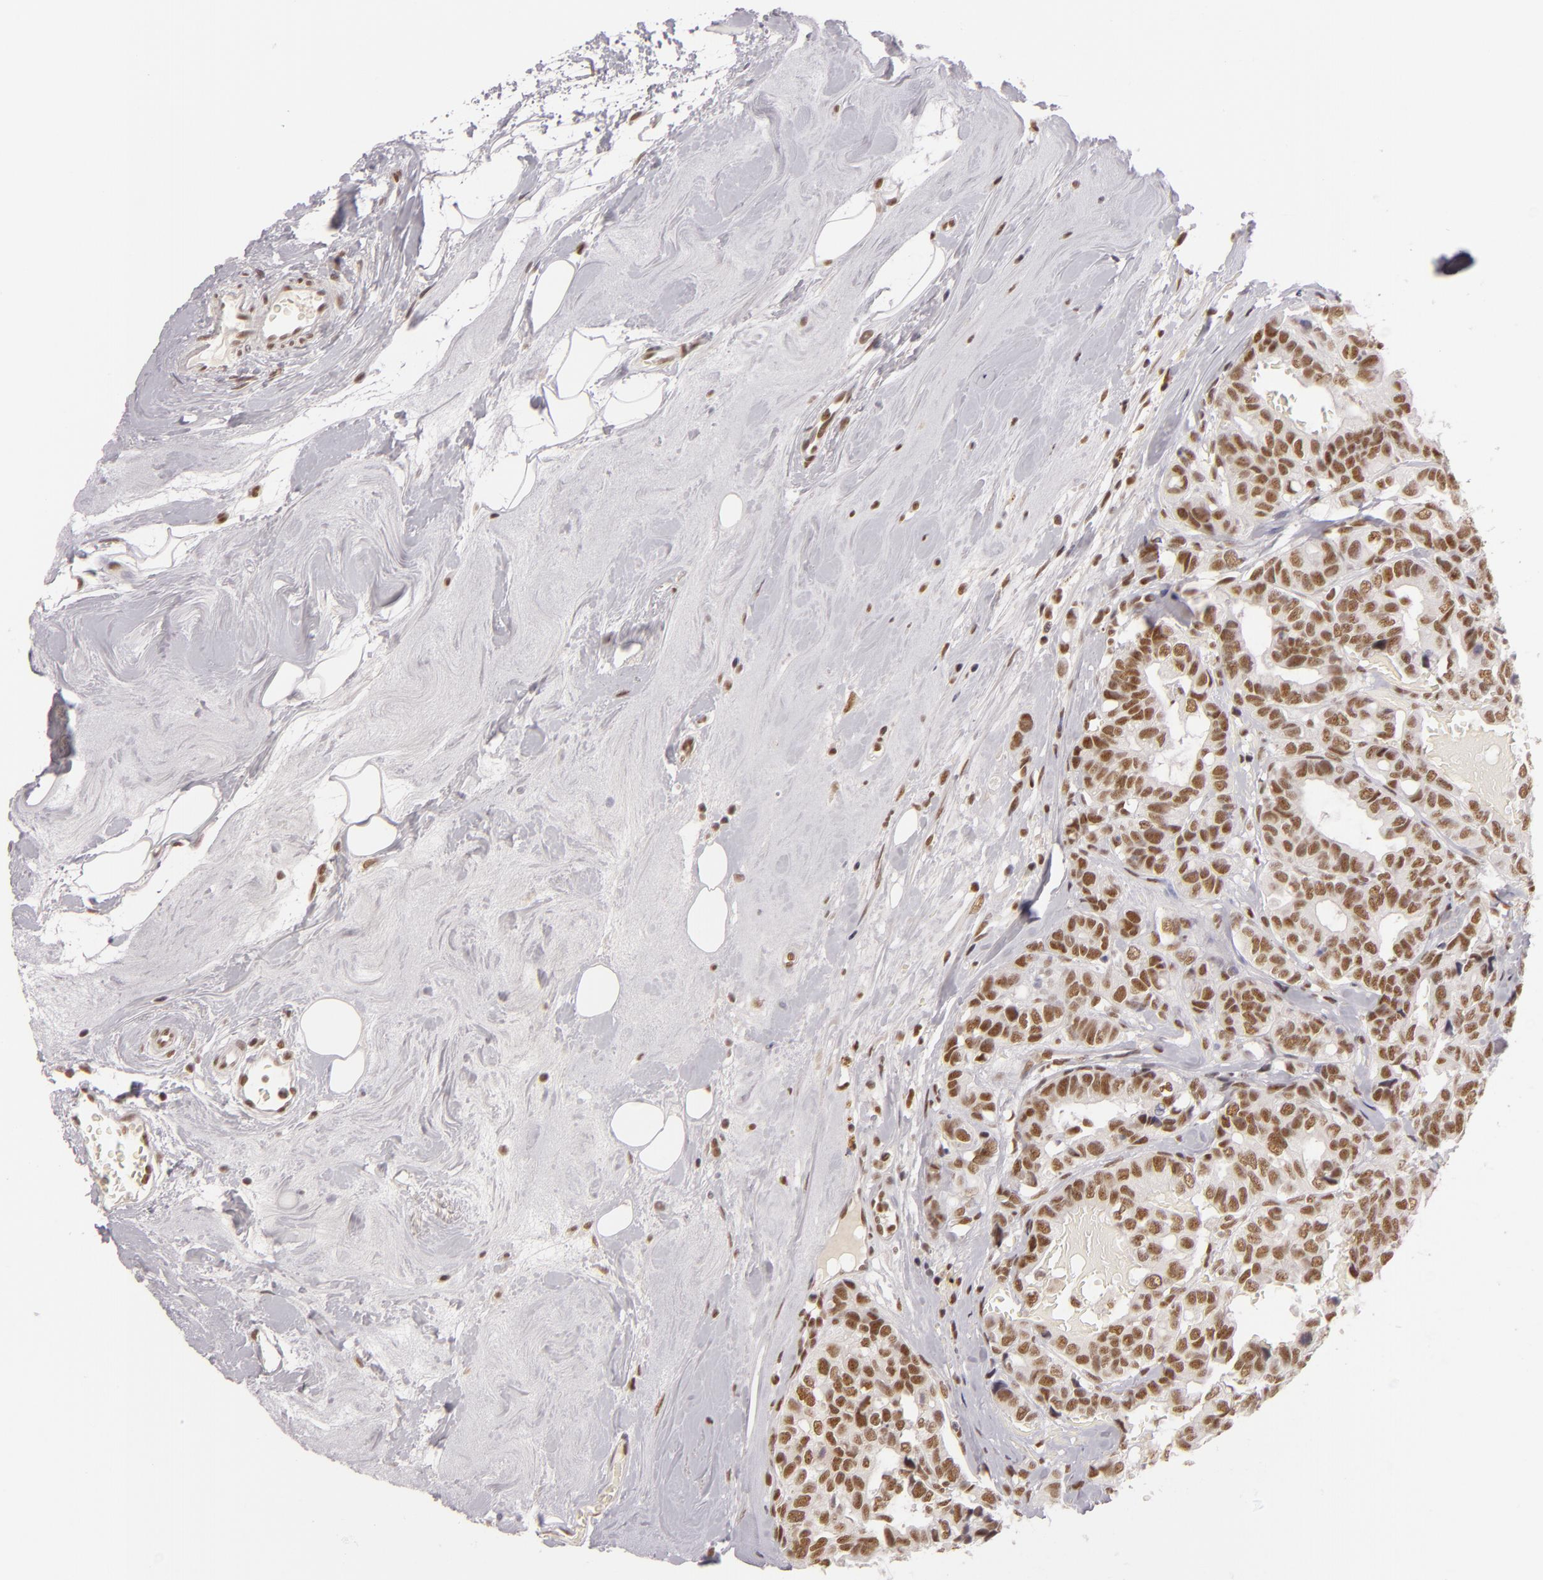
{"staining": {"intensity": "moderate", "quantity": ">75%", "location": "nuclear"}, "tissue": "breast cancer", "cell_type": "Tumor cells", "image_type": "cancer", "snomed": [{"axis": "morphology", "description": "Duct carcinoma"}, {"axis": "topography", "description": "Breast"}], "caption": "Brown immunohistochemical staining in human breast intraductal carcinoma displays moderate nuclear positivity in about >75% of tumor cells.", "gene": "INTS6", "patient": {"sex": "female", "age": 69}}